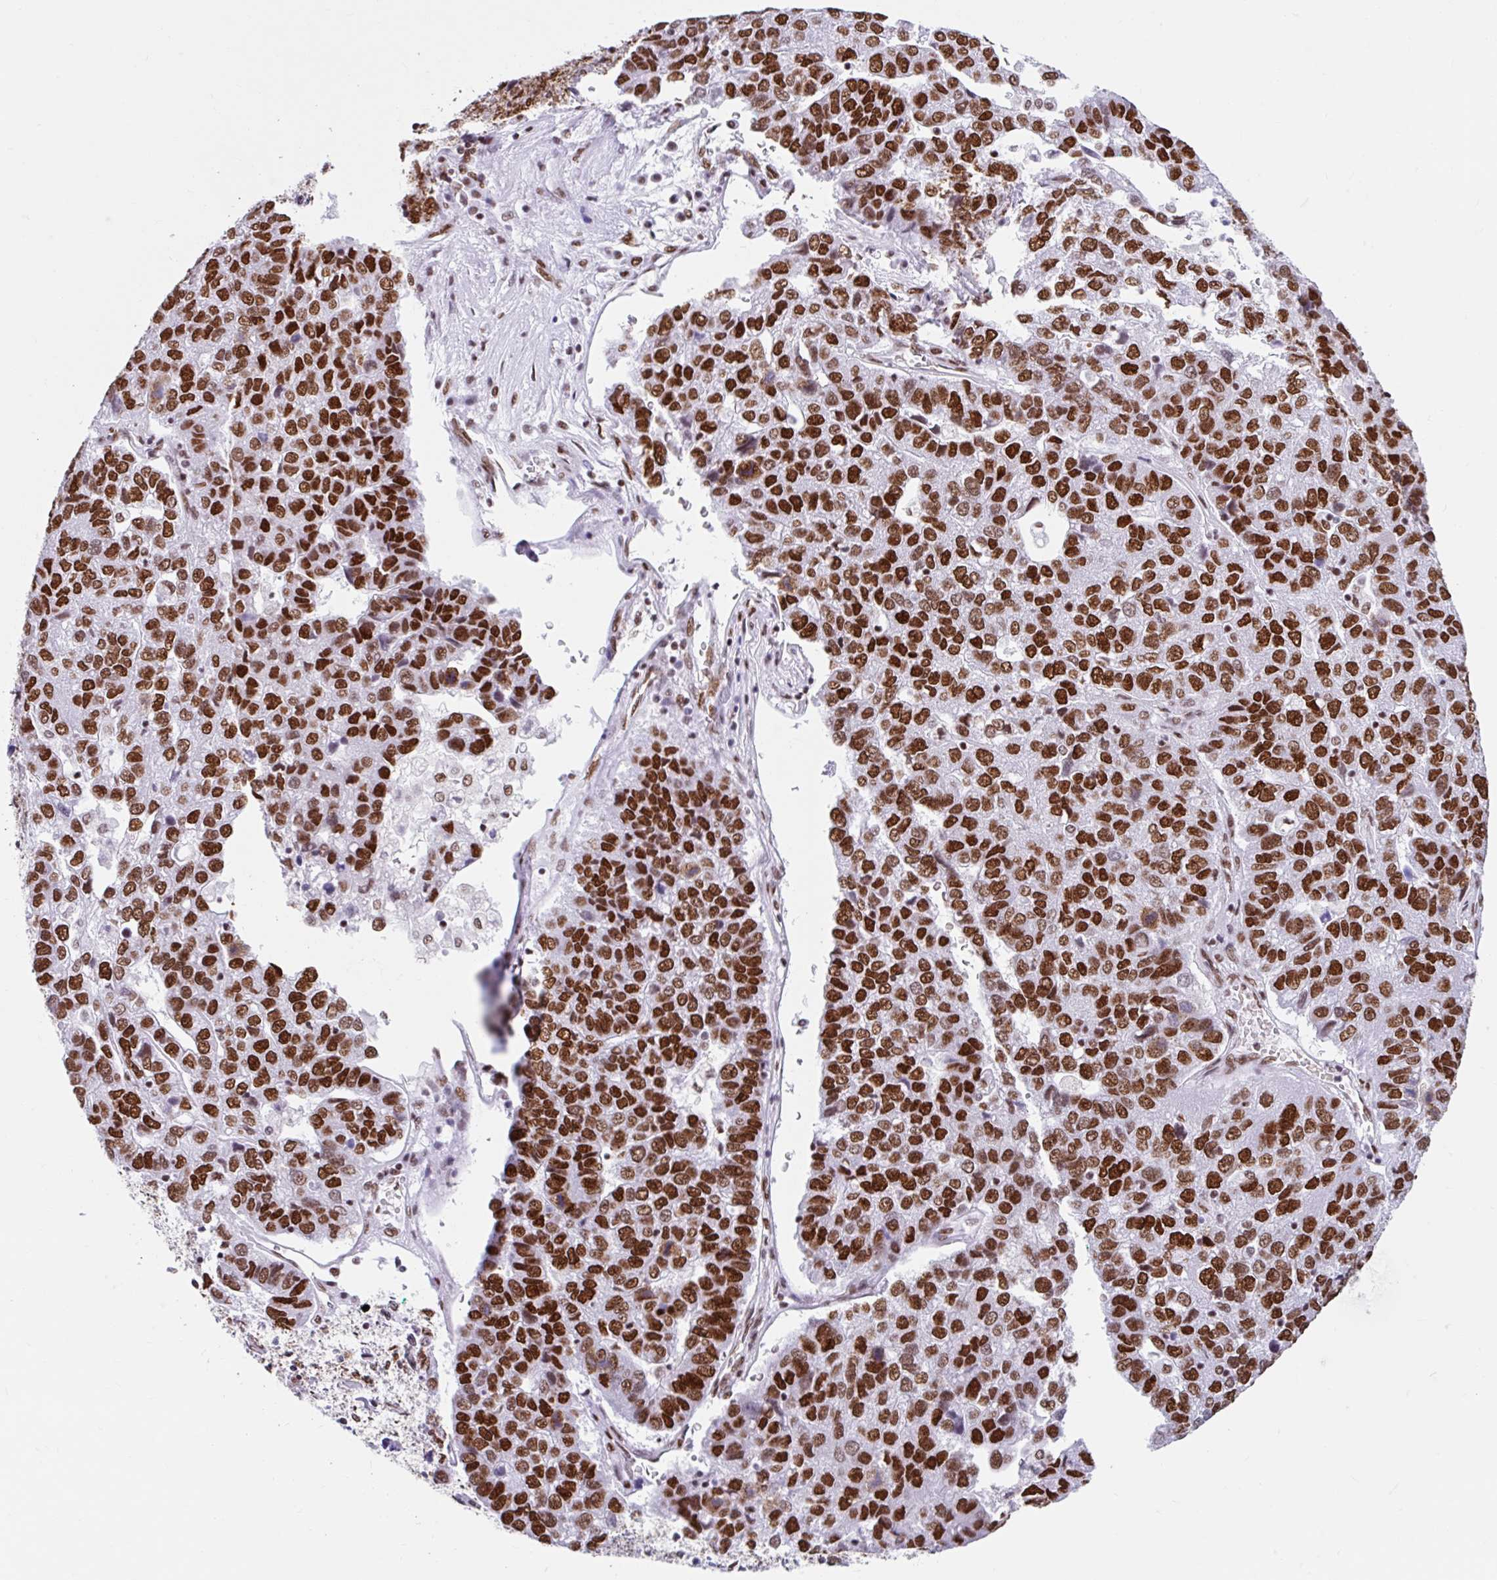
{"staining": {"intensity": "strong", "quantity": ">75%", "location": "nuclear"}, "tissue": "pancreatic cancer", "cell_type": "Tumor cells", "image_type": "cancer", "snomed": [{"axis": "morphology", "description": "Adenocarcinoma, NOS"}, {"axis": "topography", "description": "Pancreas"}], "caption": "Tumor cells show high levels of strong nuclear staining in approximately >75% of cells in human pancreatic cancer (adenocarcinoma). The protein of interest is shown in brown color, while the nuclei are stained blue.", "gene": "KHDRBS1", "patient": {"sex": "female", "age": 61}}